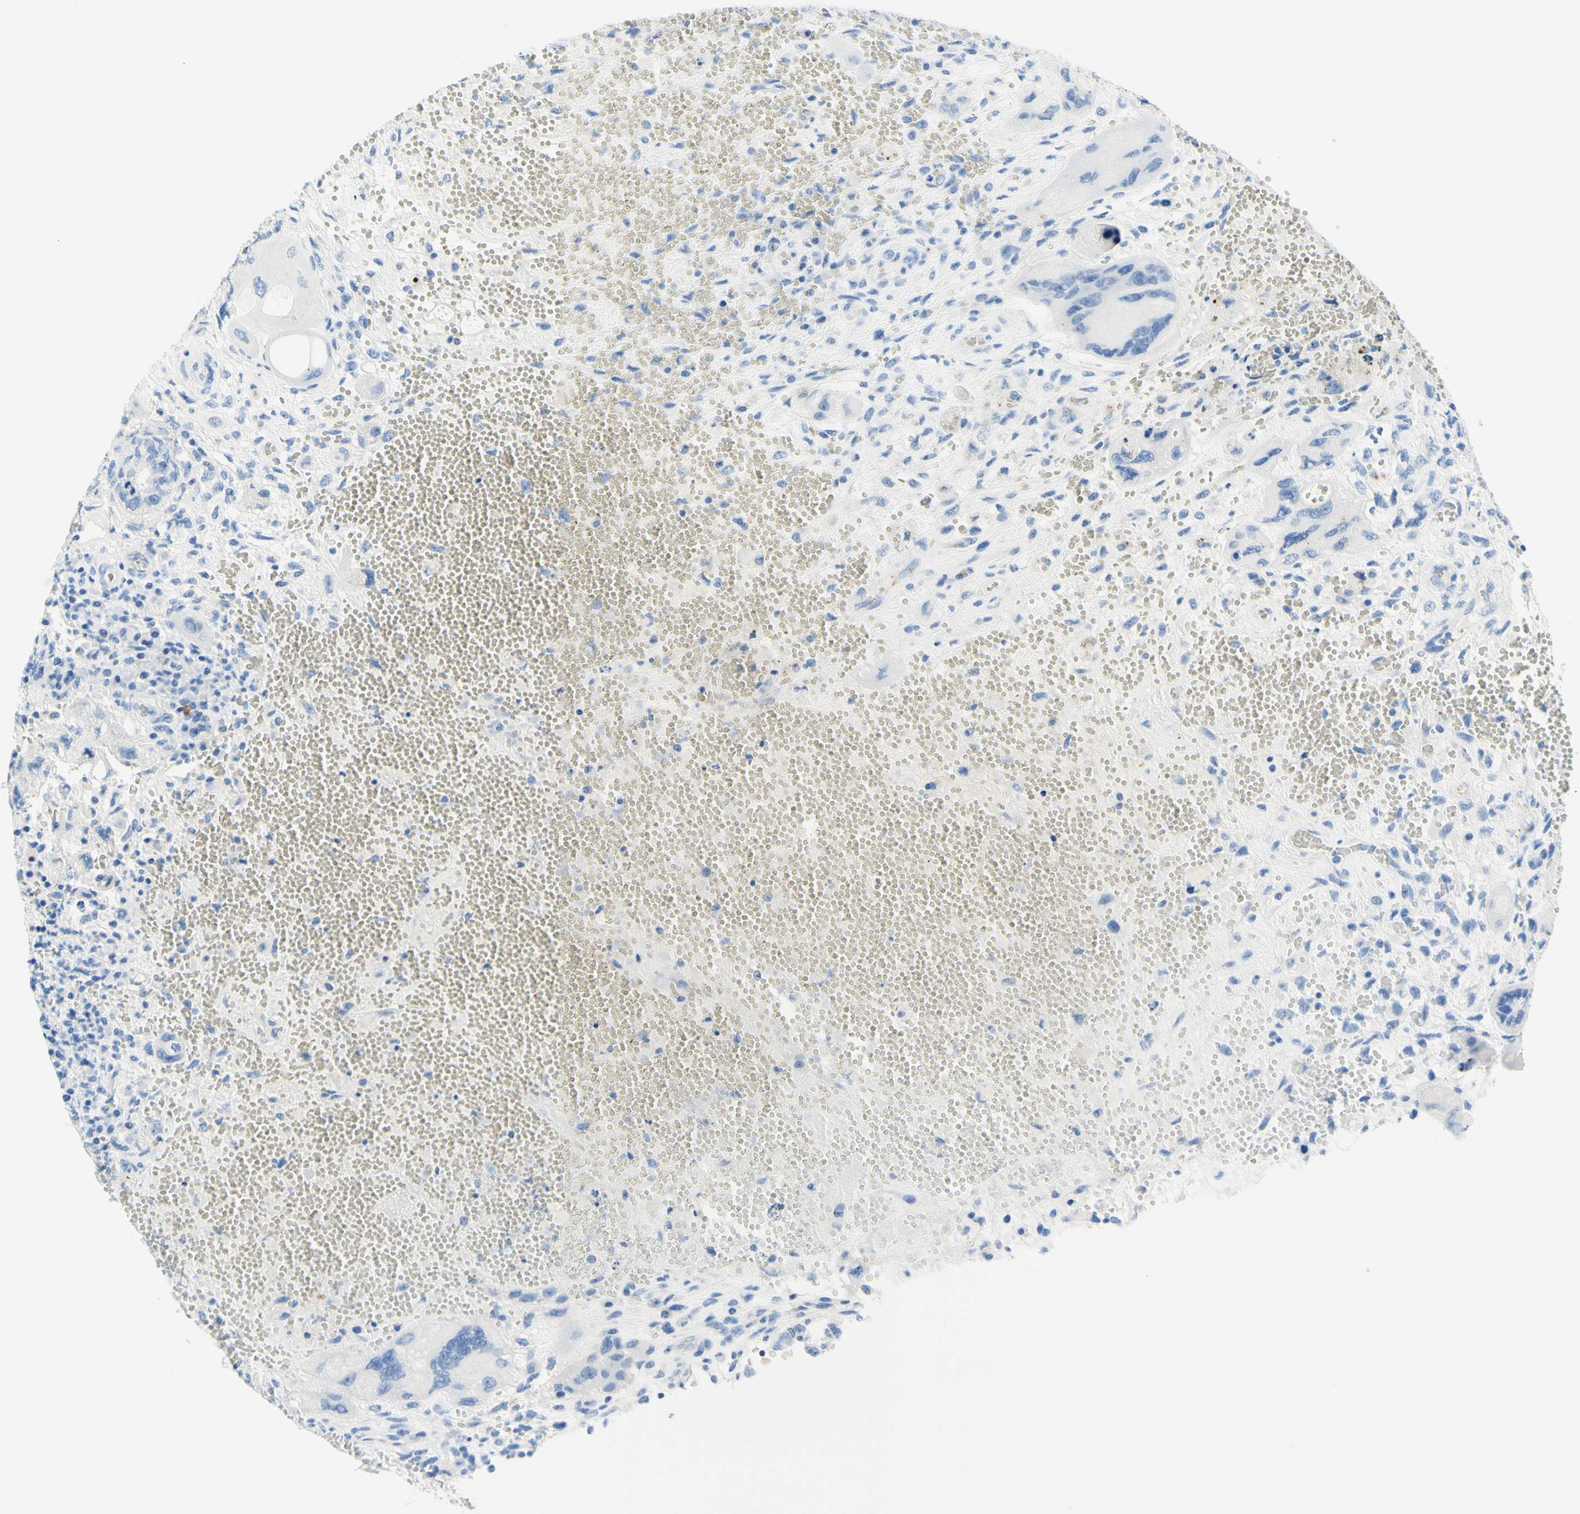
{"staining": {"intensity": "negative", "quantity": "none", "location": "none"}, "tissue": "testis cancer", "cell_type": "Tumor cells", "image_type": "cancer", "snomed": [{"axis": "morphology", "description": "Carcinoma, Embryonal, NOS"}, {"axis": "topography", "description": "Testis"}], "caption": "IHC photomicrograph of neoplastic tissue: human embryonal carcinoma (testis) stained with DAB (3,3'-diaminobenzidine) reveals no significant protein expression in tumor cells.", "gene": "MYH2", "patient": {"sex": "male", "age": 26}}